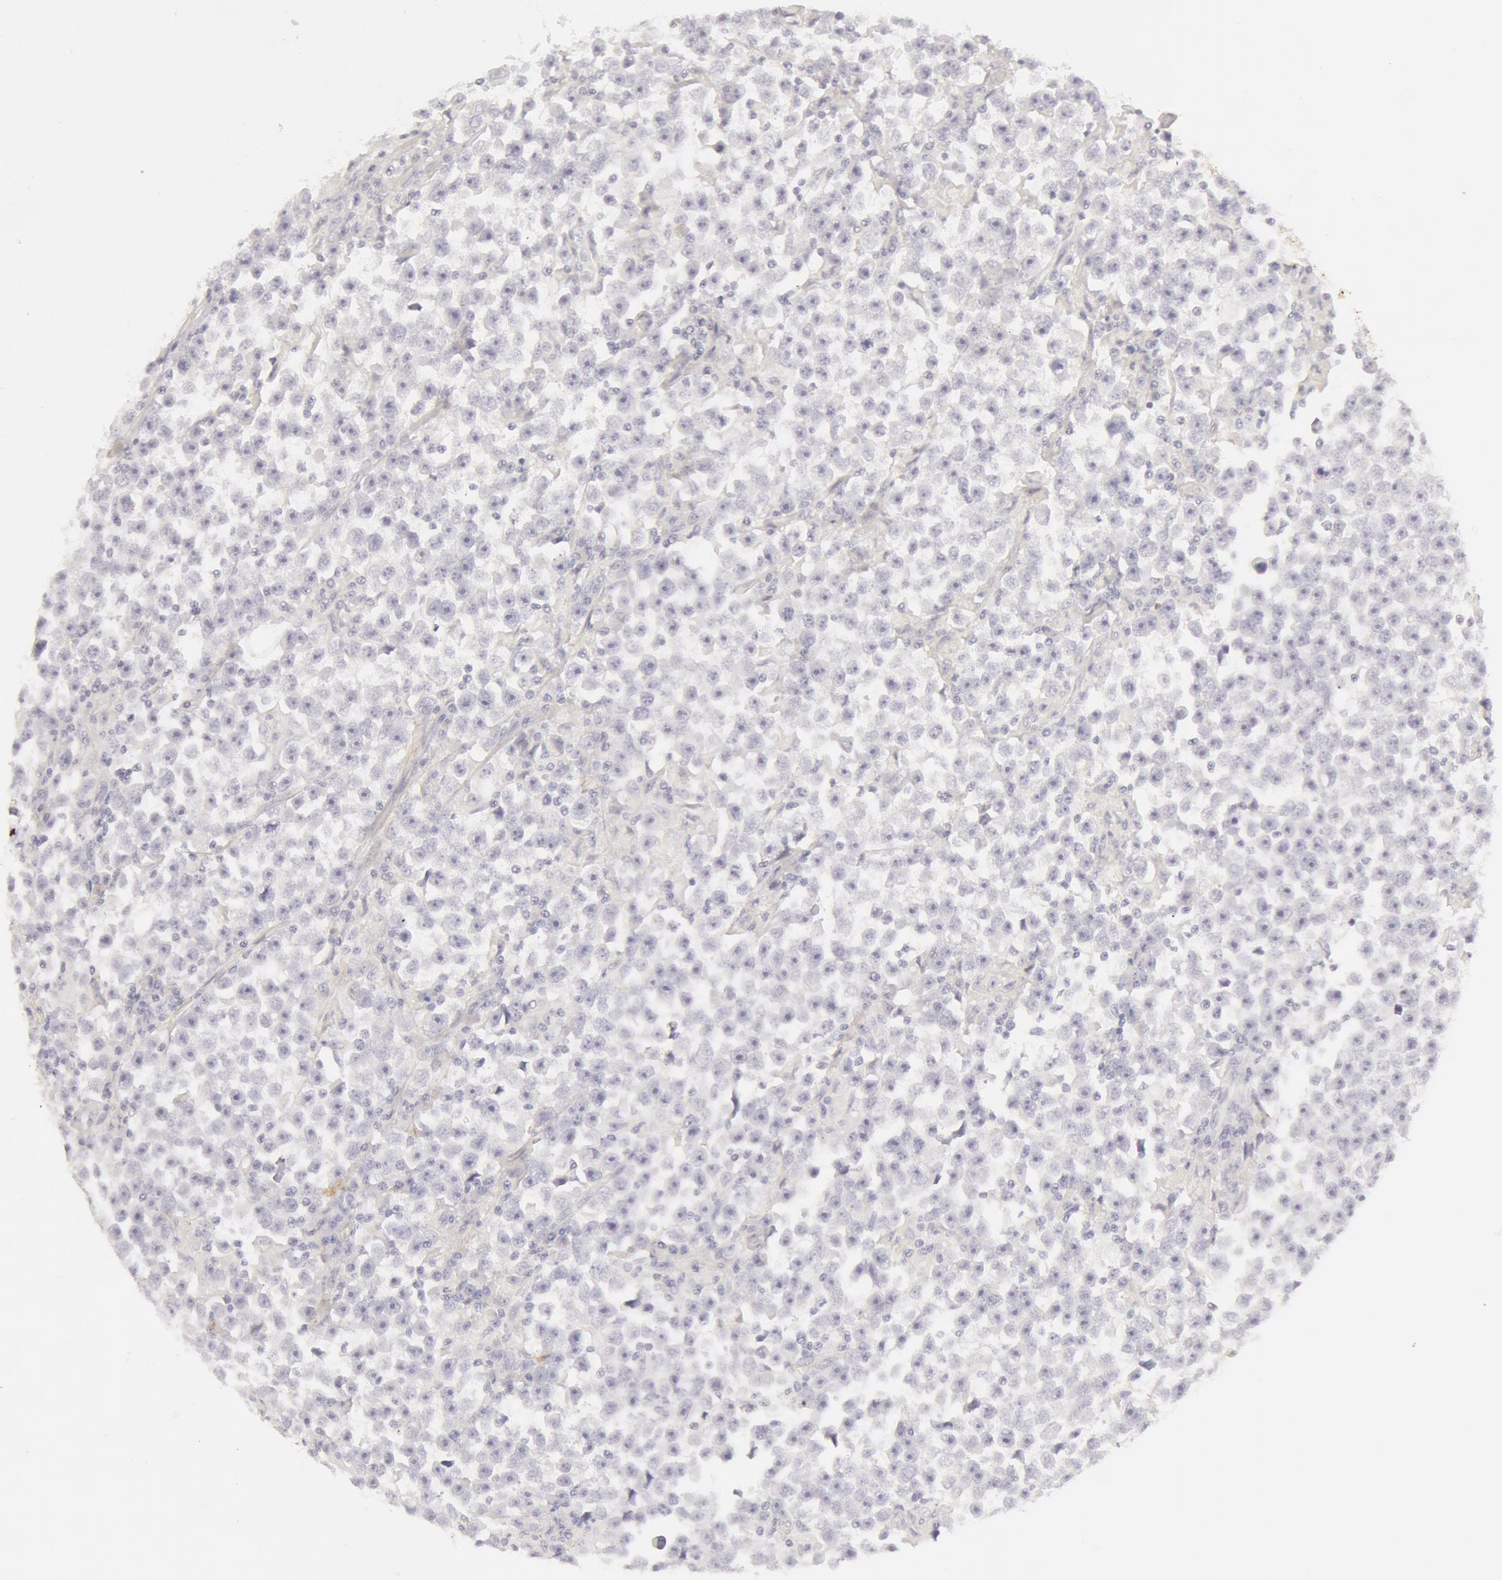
{"staining": {"intensity": "negative", "quantity": "none", "location": "none"}, "tissue": "testis cancer", "cell_type": "Tumor cells", "image_type": "cancer", "snomed": [{"axis": "morphology", "description": "Seminoma, NOS"}, {"axis": "topography", "description": "Testis"}], "caption": "Image shows no significant protein staining in tumor cells of seminoma (testis).", "gene": "KRT8", "patient": {"sex": "male", "age": 33}}